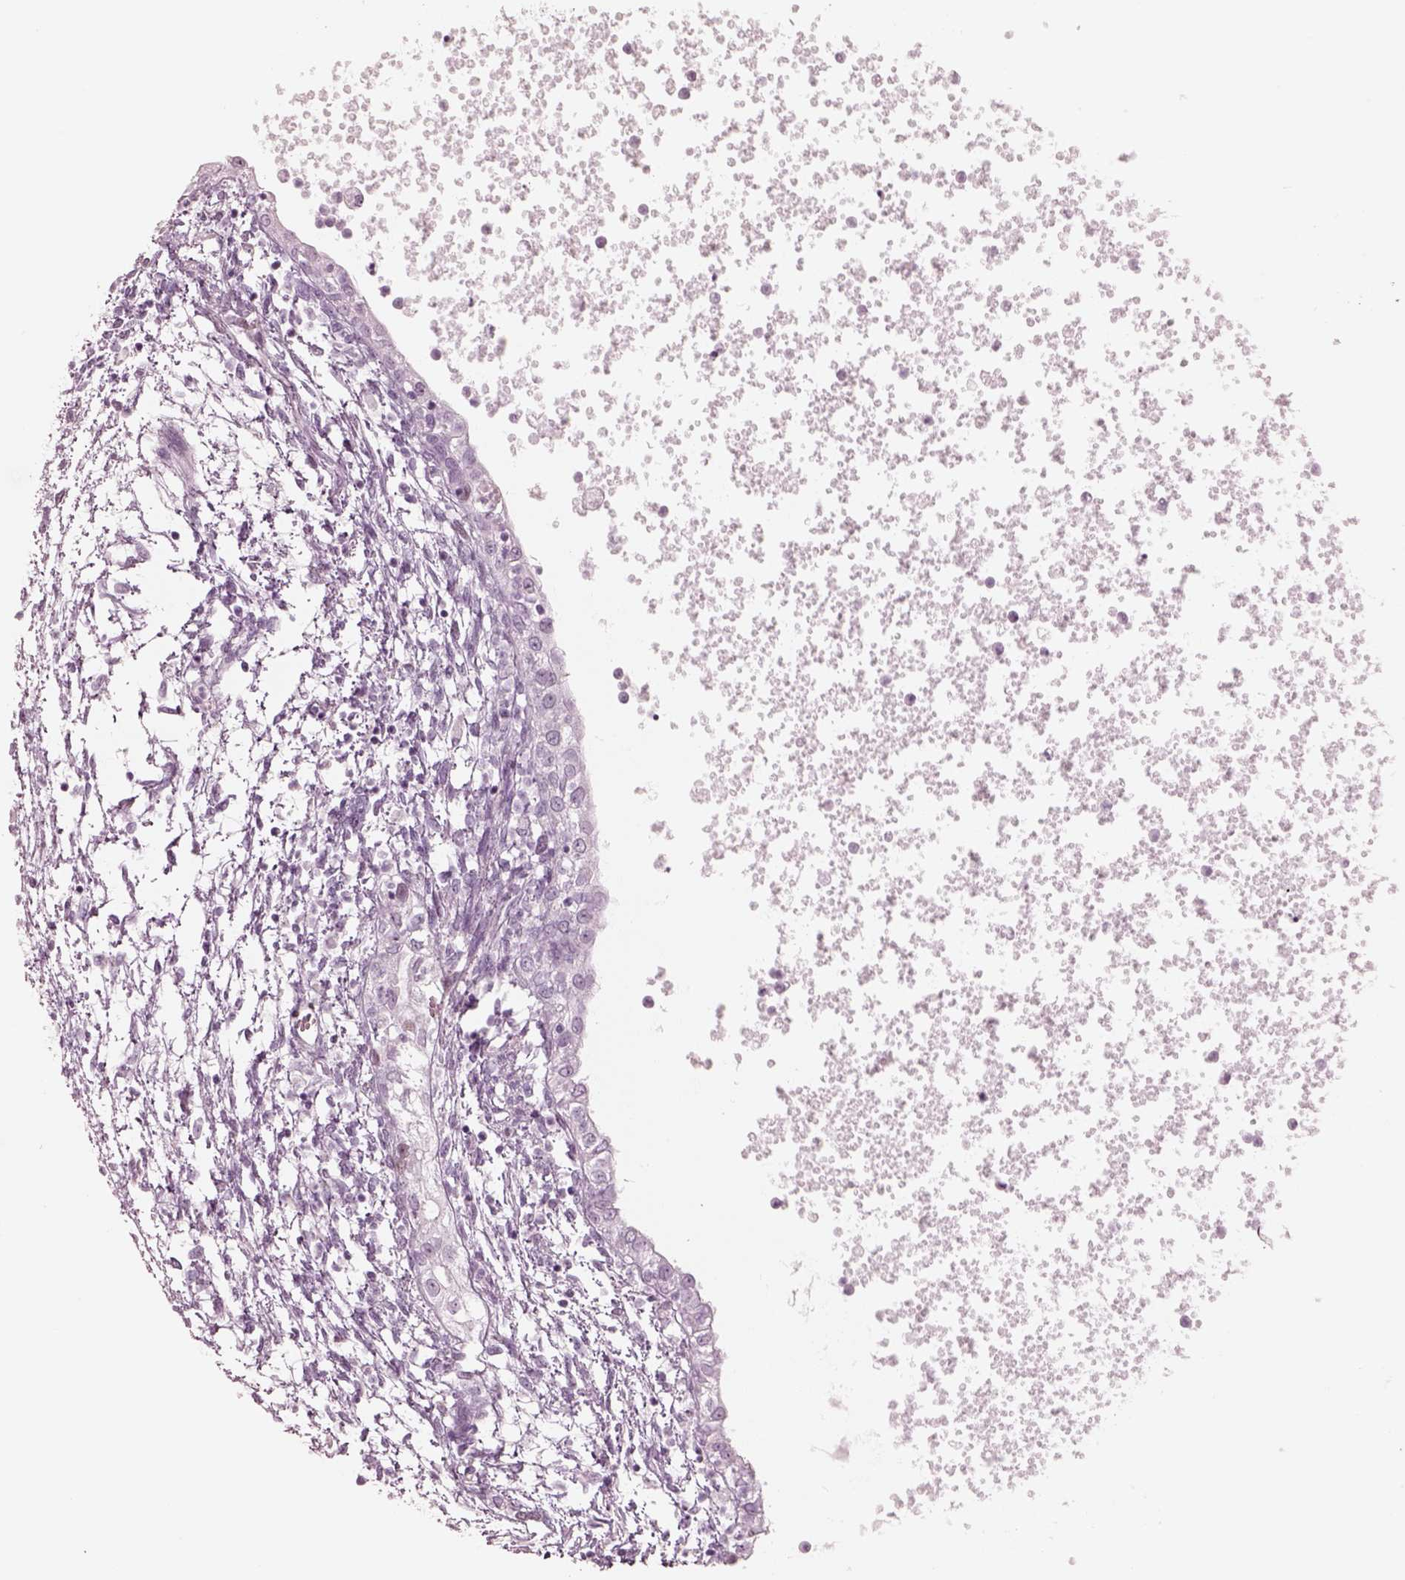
{"staining": {"intensity": "negative", "quantity": "none", "location": "none"}, "tissue": "testis cancer", "cell_type": "Tumor cells", "image_type": "cancer", "snomed": [{"axis": "morphology", "description": "Carcinoma, Embryonal, NOS"}, {"axis": "topography", "description": "Testis"}], "caption": "This is a image of immunohistochemistry (IHC) staining of testis embryonal carcinoma, which shows no staining in tumor cells.", "gene": "KRTAP24-1", "patient": {"sex": "male", "age": 37}}